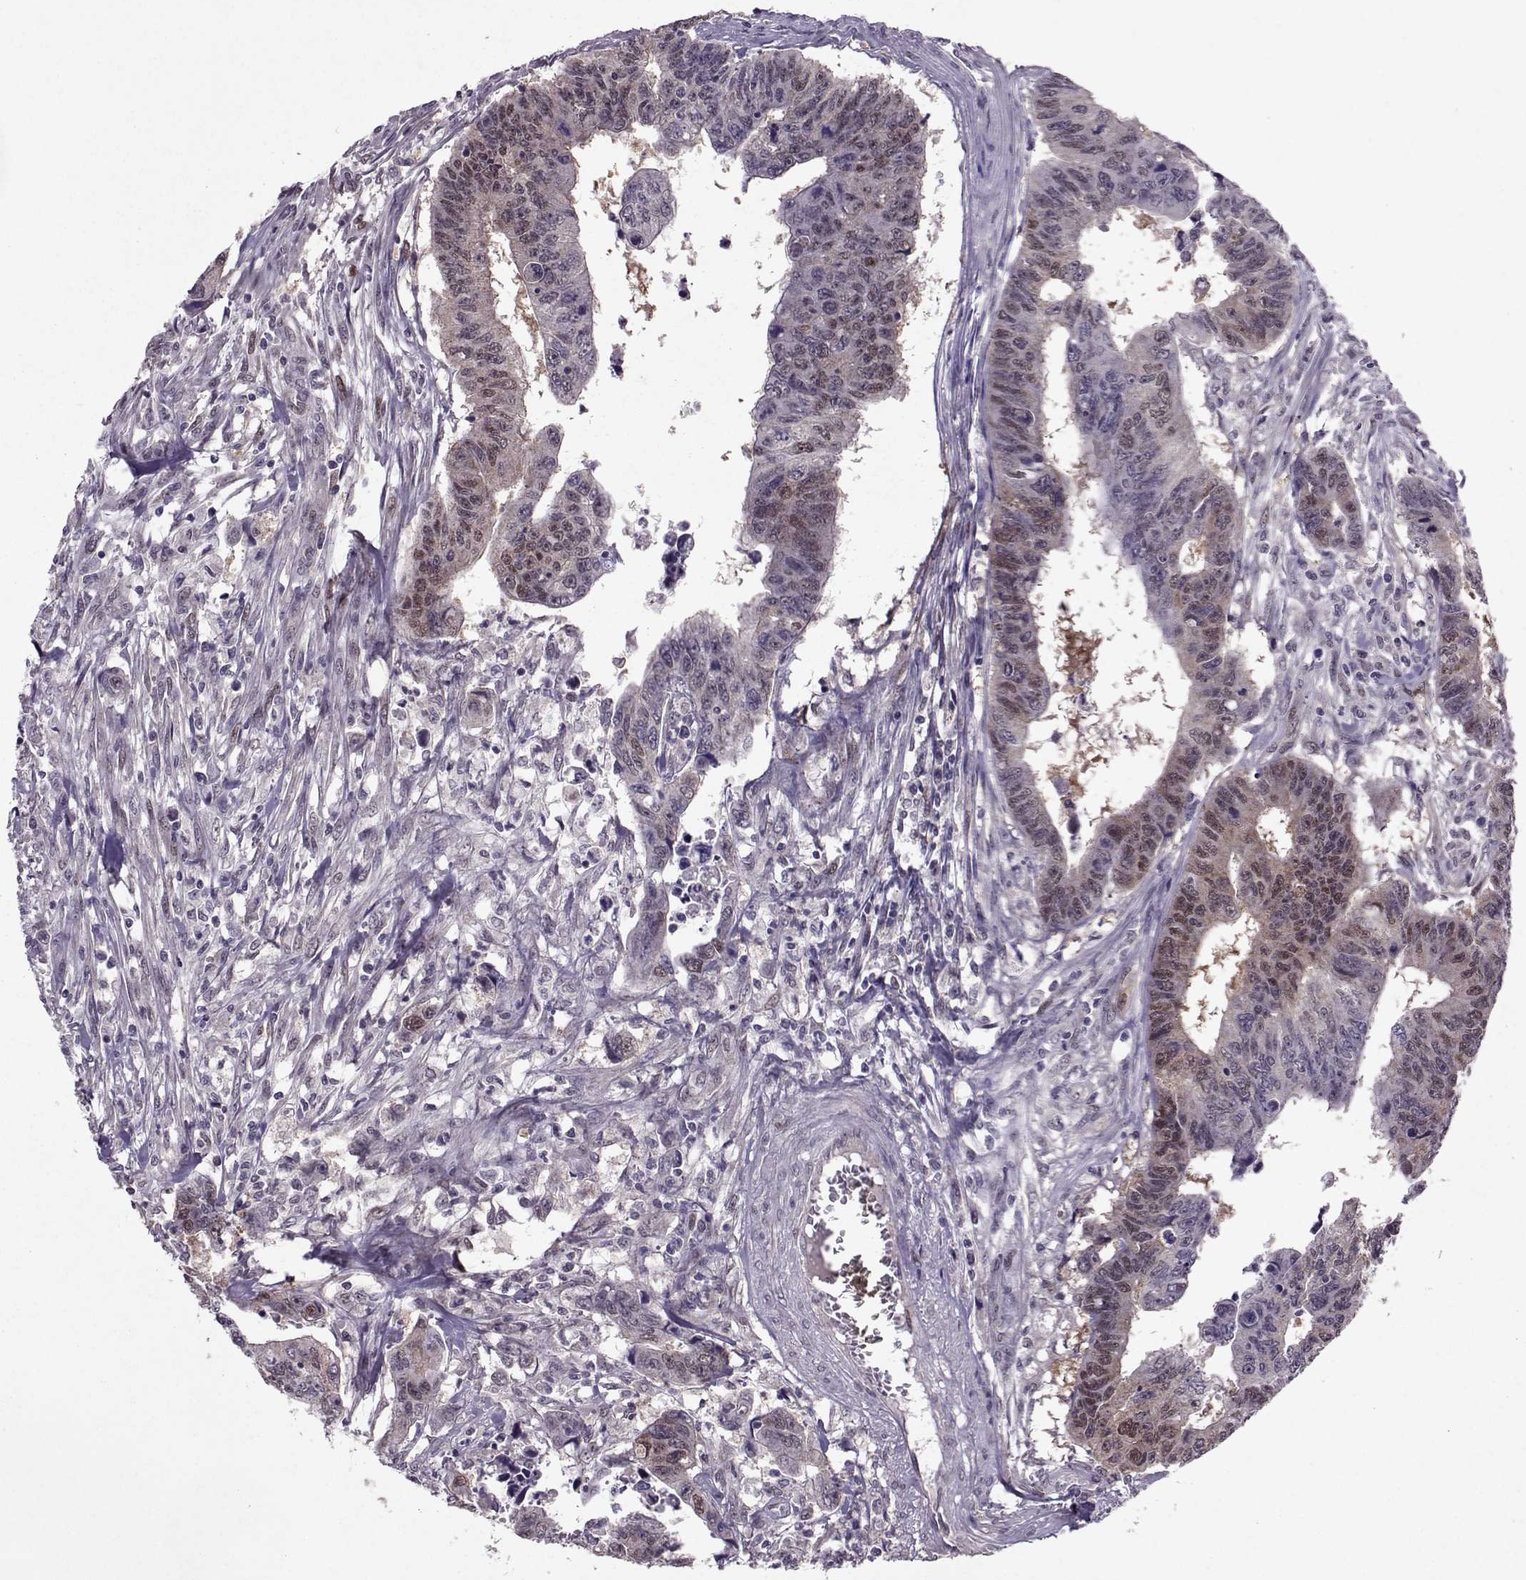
{"staining": {"intensity": "weak", "quantity": "25%-75%", "location": "cytoplasmic/membranous,nuclear"}, "tissue": "colorectal cancer", "cell_type": "Tumor cells", "image_type": "cancer", "snomed": [{"axis": "morphology", "description": "Adenocarcinoma, NOS"}, {"axis": "topography", "description": "Rectum"}], "caption": "Immunohistochemical staining of human adenocarcinoma (colorectal) demonstrates low levels of weak cytoplasmic/membranous and nuclear staining in about 25%-75% of tumor cells.", "gene": "CDK4", "patient": {"sex": "female", "age": 85}}